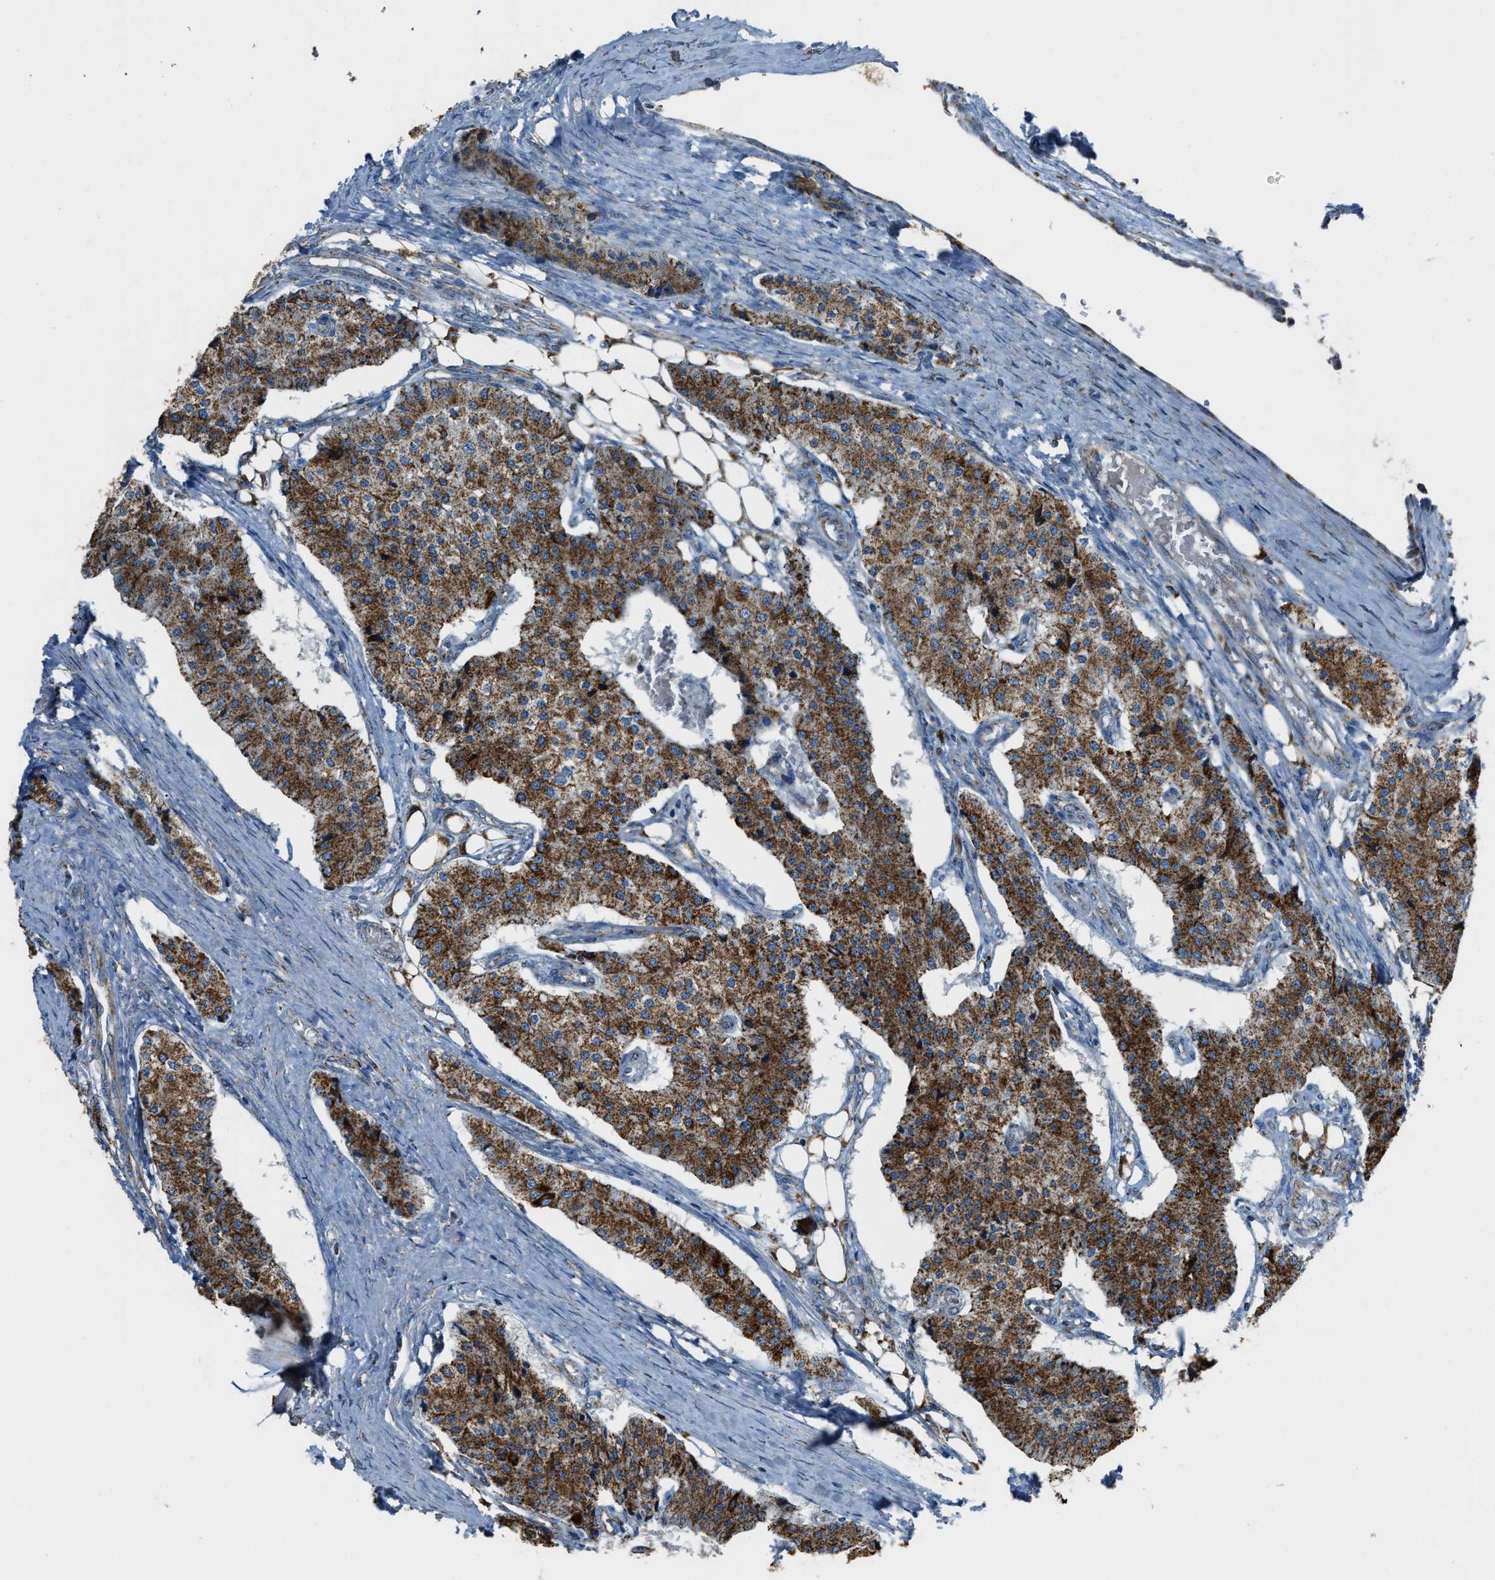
{"staining": {"intensity": "strong", "quantity": ">75%", "location": "cytoplasmic/membranous"}, "tissue": "carcinoid", "cell_type": "Tumor cells", "image_type": "cancer", "snomed": [{"axis": "morphology", "description": "Carcinoid, malignant, NOS"}, {"axis": "topography", "description": "Colon"}], "caption": "Immunohistochemistry (IHC) staining of carcinoid, which shows high levels of strong cytoplasmic/membranous expression in about >75% of tumor cells indicating strong cytoplasmic/membranous protein expression. The staining was performed using DAB (brown) for protein detection and nuclei were counterstained in hematoxylin (blue).", "gene": "SLC25A11", "patient": {"sex": "female", "age": 52}}